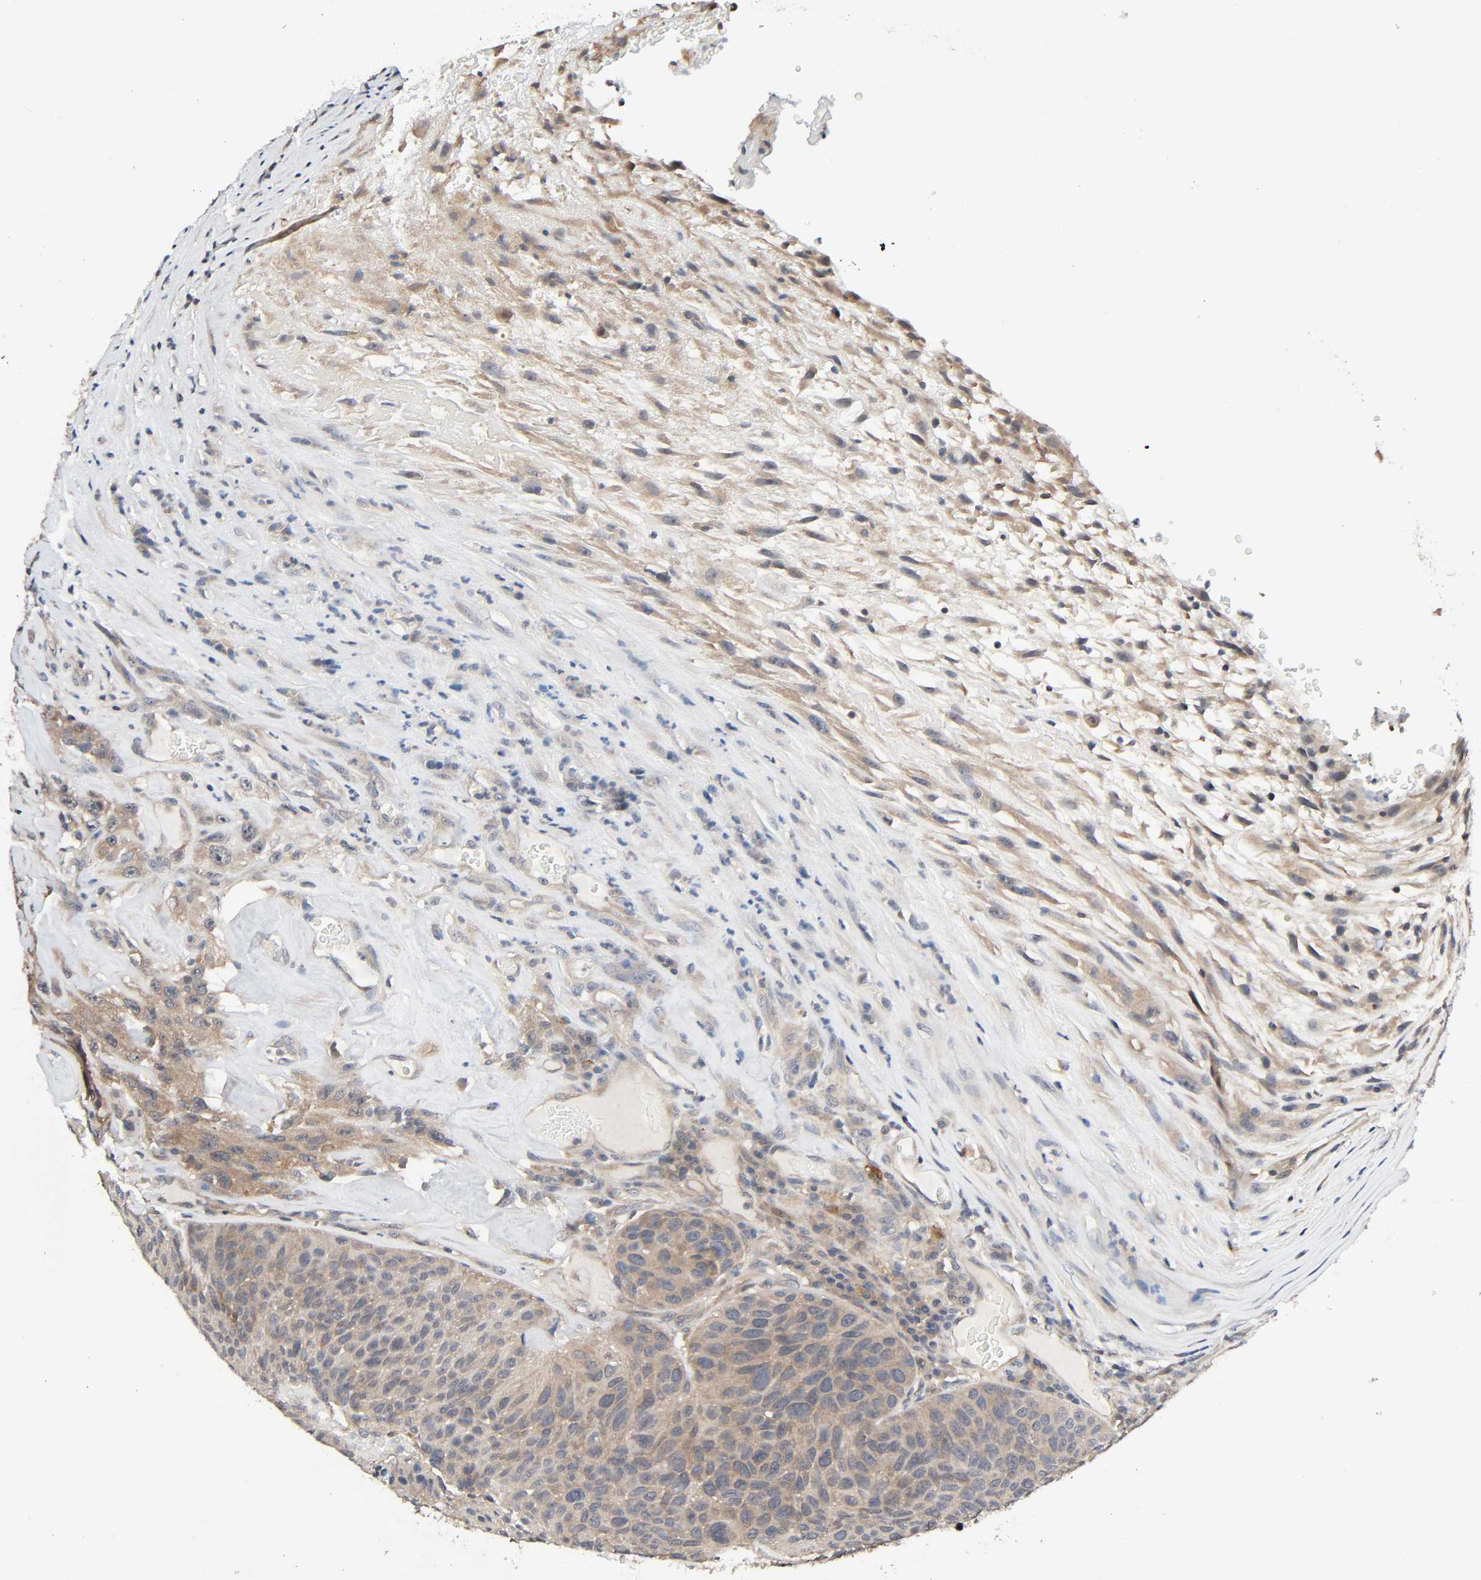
{"staining": {"intensity": "weak", "quantity": ">75%", "location": "cytoplasmic/membranous"}, "tissue": "urothelial cancer", "cell_type": "Tumor cells", "image_type": "cancer", "snomed": [{"axis": "morphology", "description": "Urothelial carcinoma, High grade"}, {"axis": "topography", "description": "Urinary bladder"}], "caption": "Protein positivity by immunohistochemistry (IHC) demonstrates weak cytoplasmic/membranous positivity in about >75% of tumor cells in urothelial cancer.", "gene": "PPP2R1B", "patient": {"sex": "male", "age": 66}}